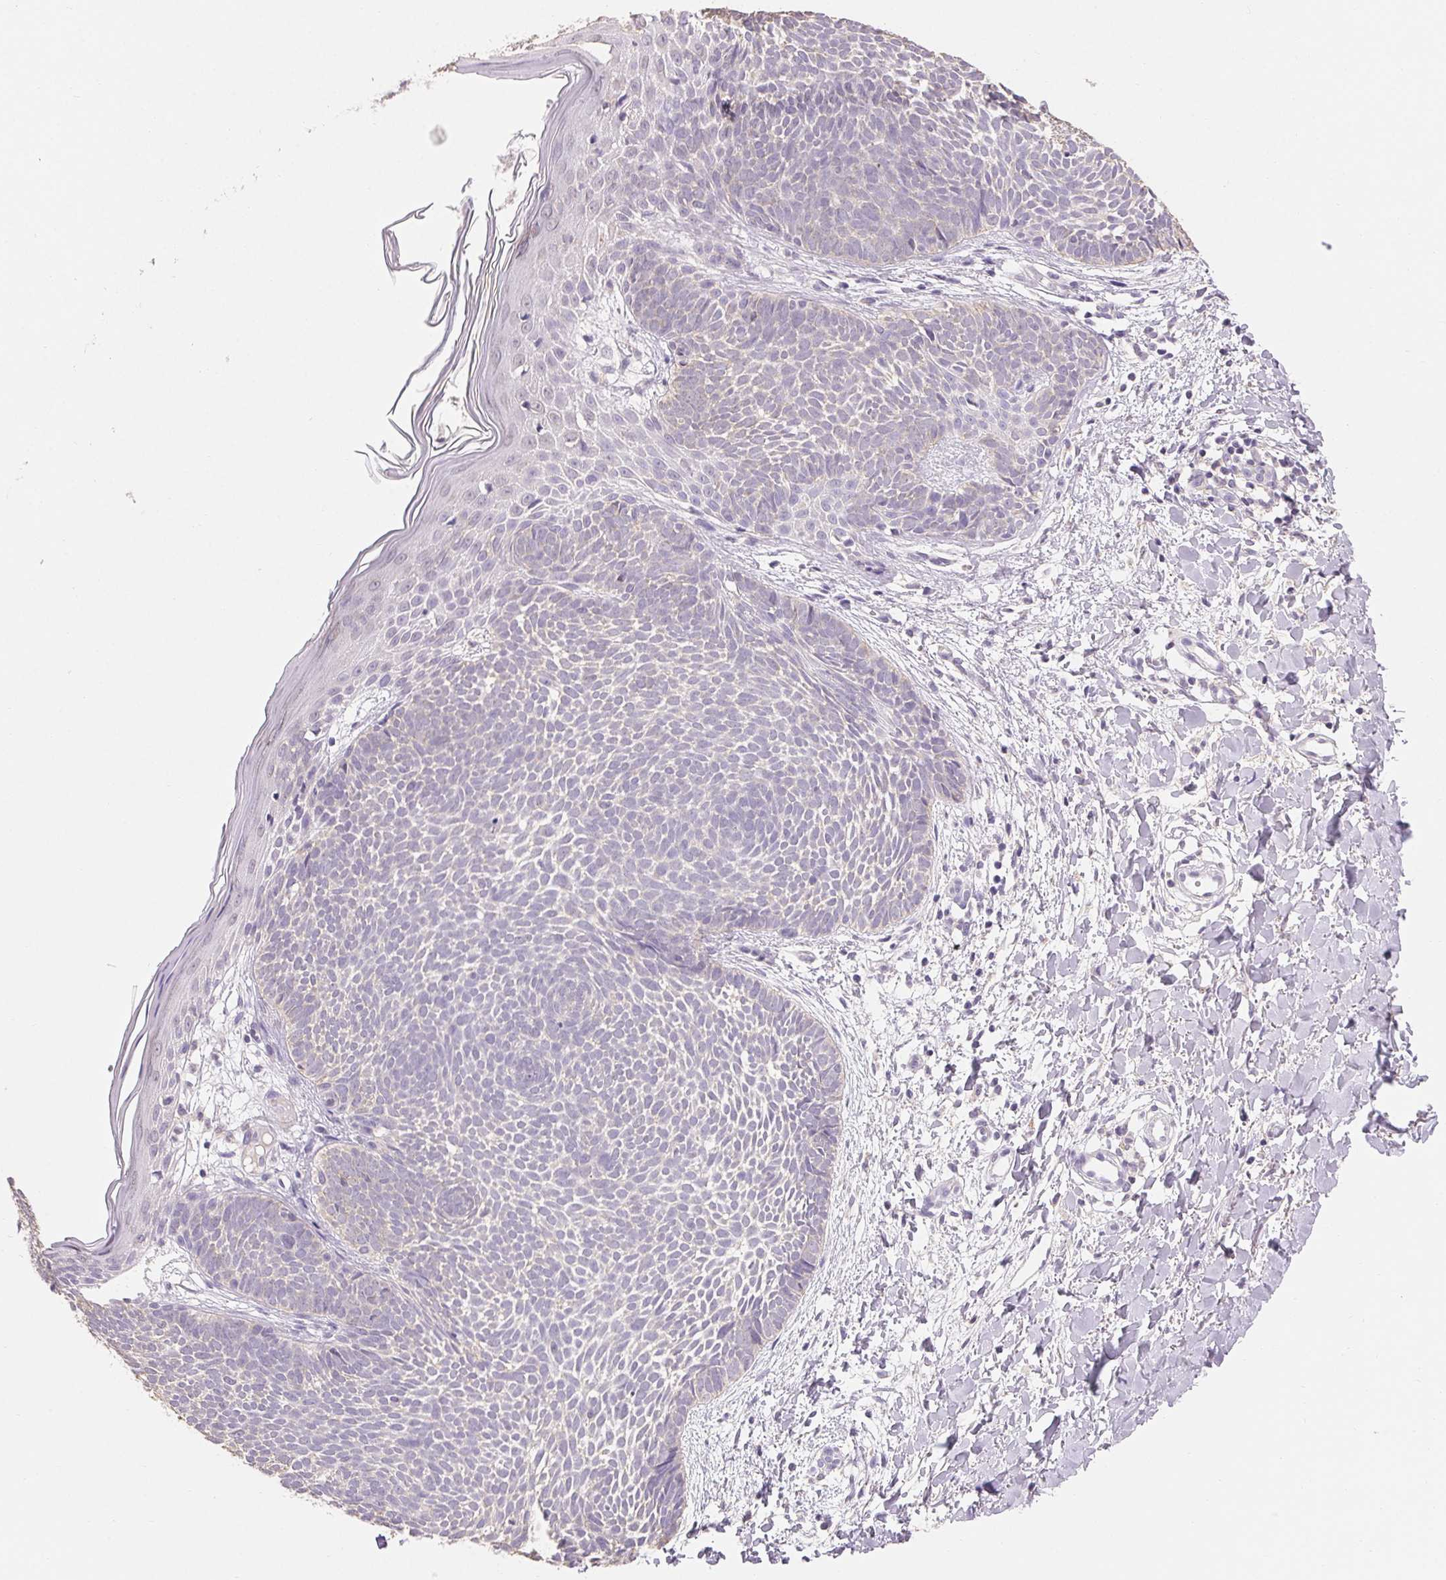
{"staining": {"intensity": "negative", "quantity": "none", "location": "none"}, "tissue": "skin cancer", "cell_type": "Tumor cells", "image_type": "cancer", "snomed": [{"axis": "morphology", "description": "Basal cell carcinoma"}, {"axis": "topography", "description": "Skin"}], "caption": "High power microscopy histopathology image of an immunohistochemistry (IHC) histopathology image of skin cancer, revealing no significant expression in tumor cells.", "gene": "MAP7D2", "patient": {"sex": "female", "age": 51}}